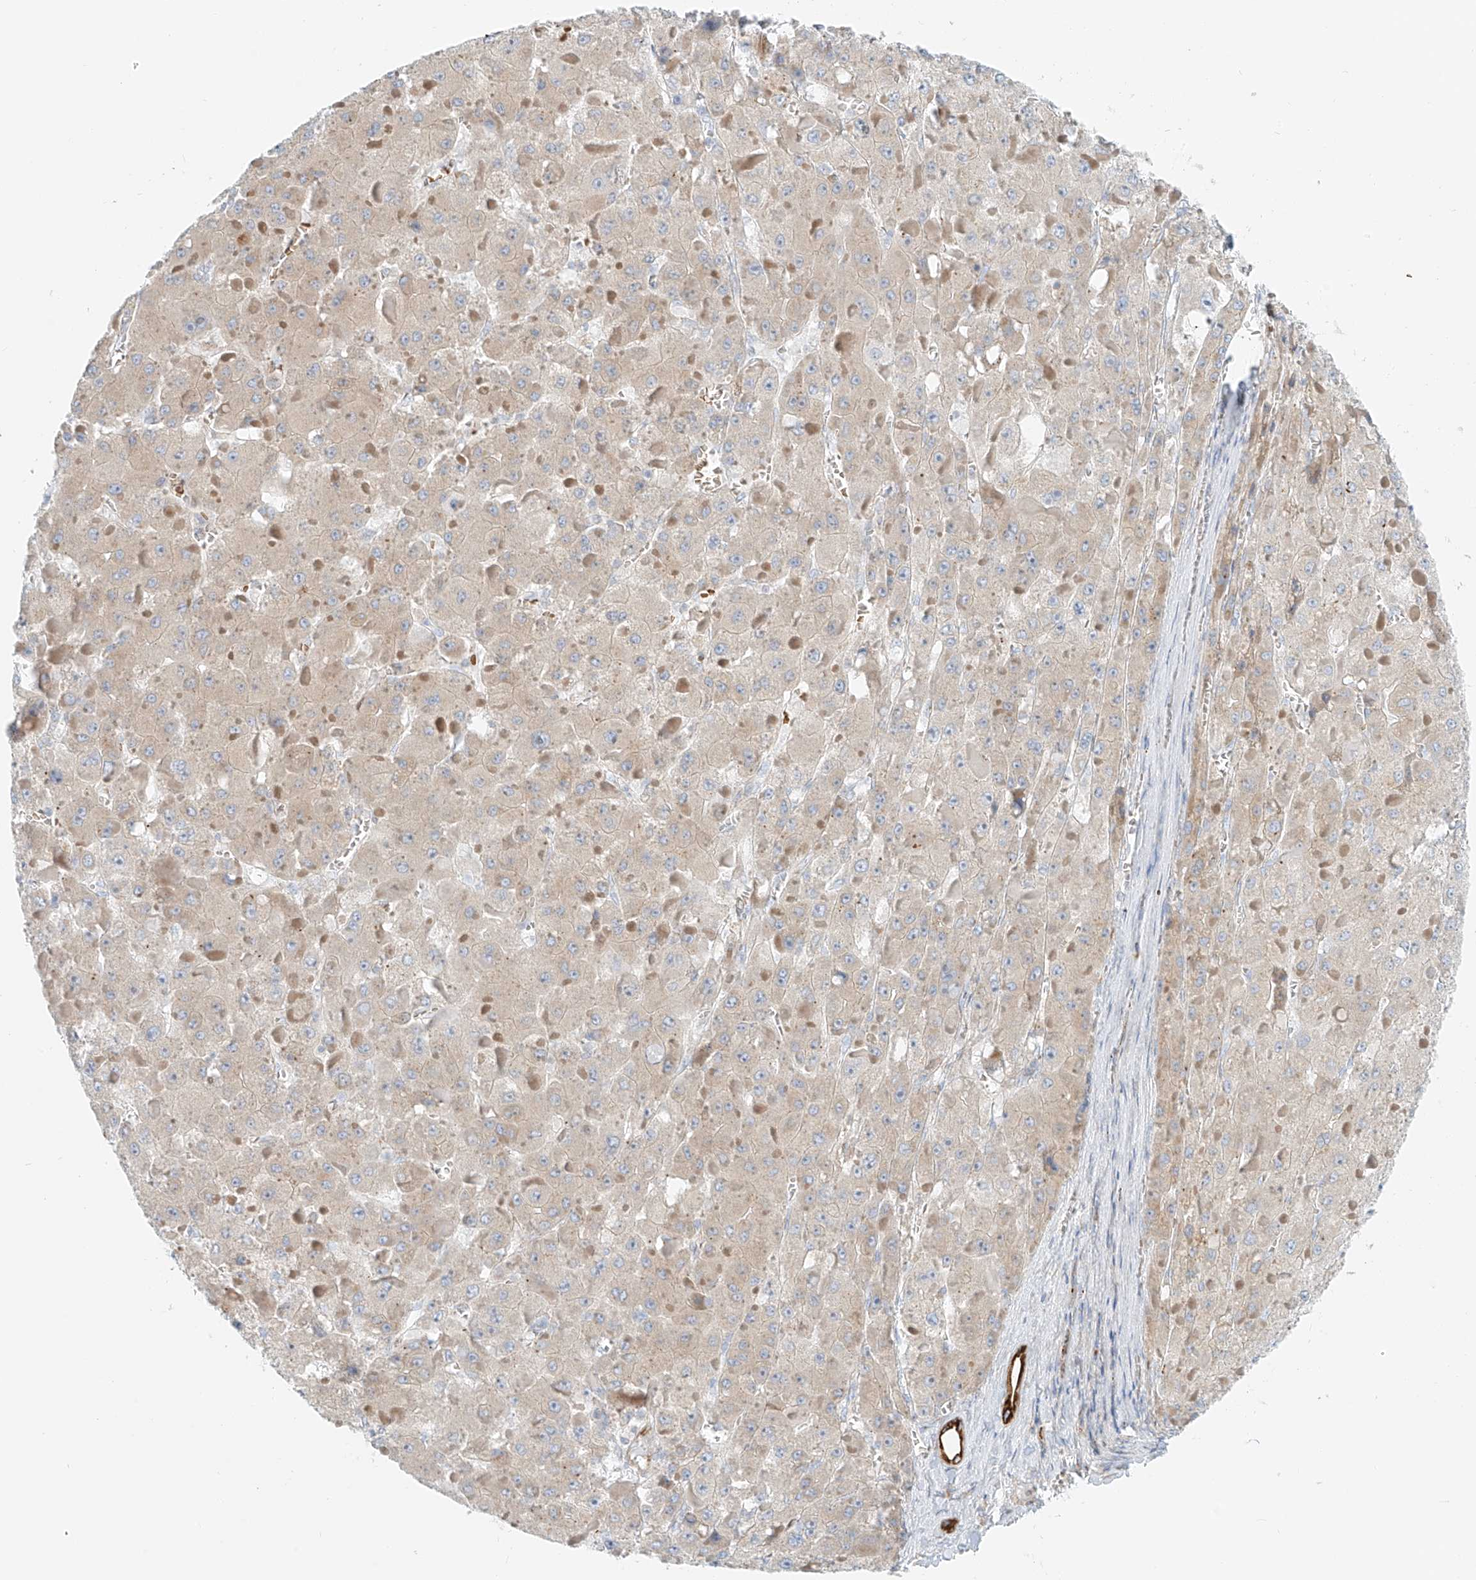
{"staining": {"intensity": "negative", "quantity": "none", "location": "none"}, "tissue": "liver cancer", "cell_type": "Tumor cells", "image_type": "cancer", "snomed": [{"axis": "morphology", "description": "Carcinoma, Hepatocellular, NOS"}, {"axis": "topography", "description": "Liver"}], "caption": "Tumor cells are negative for protein expression in human liver cancer (hepatocellular carcinoma).", "gene": "EIPR1", "patient": {"sex": "female", "age": 73}}